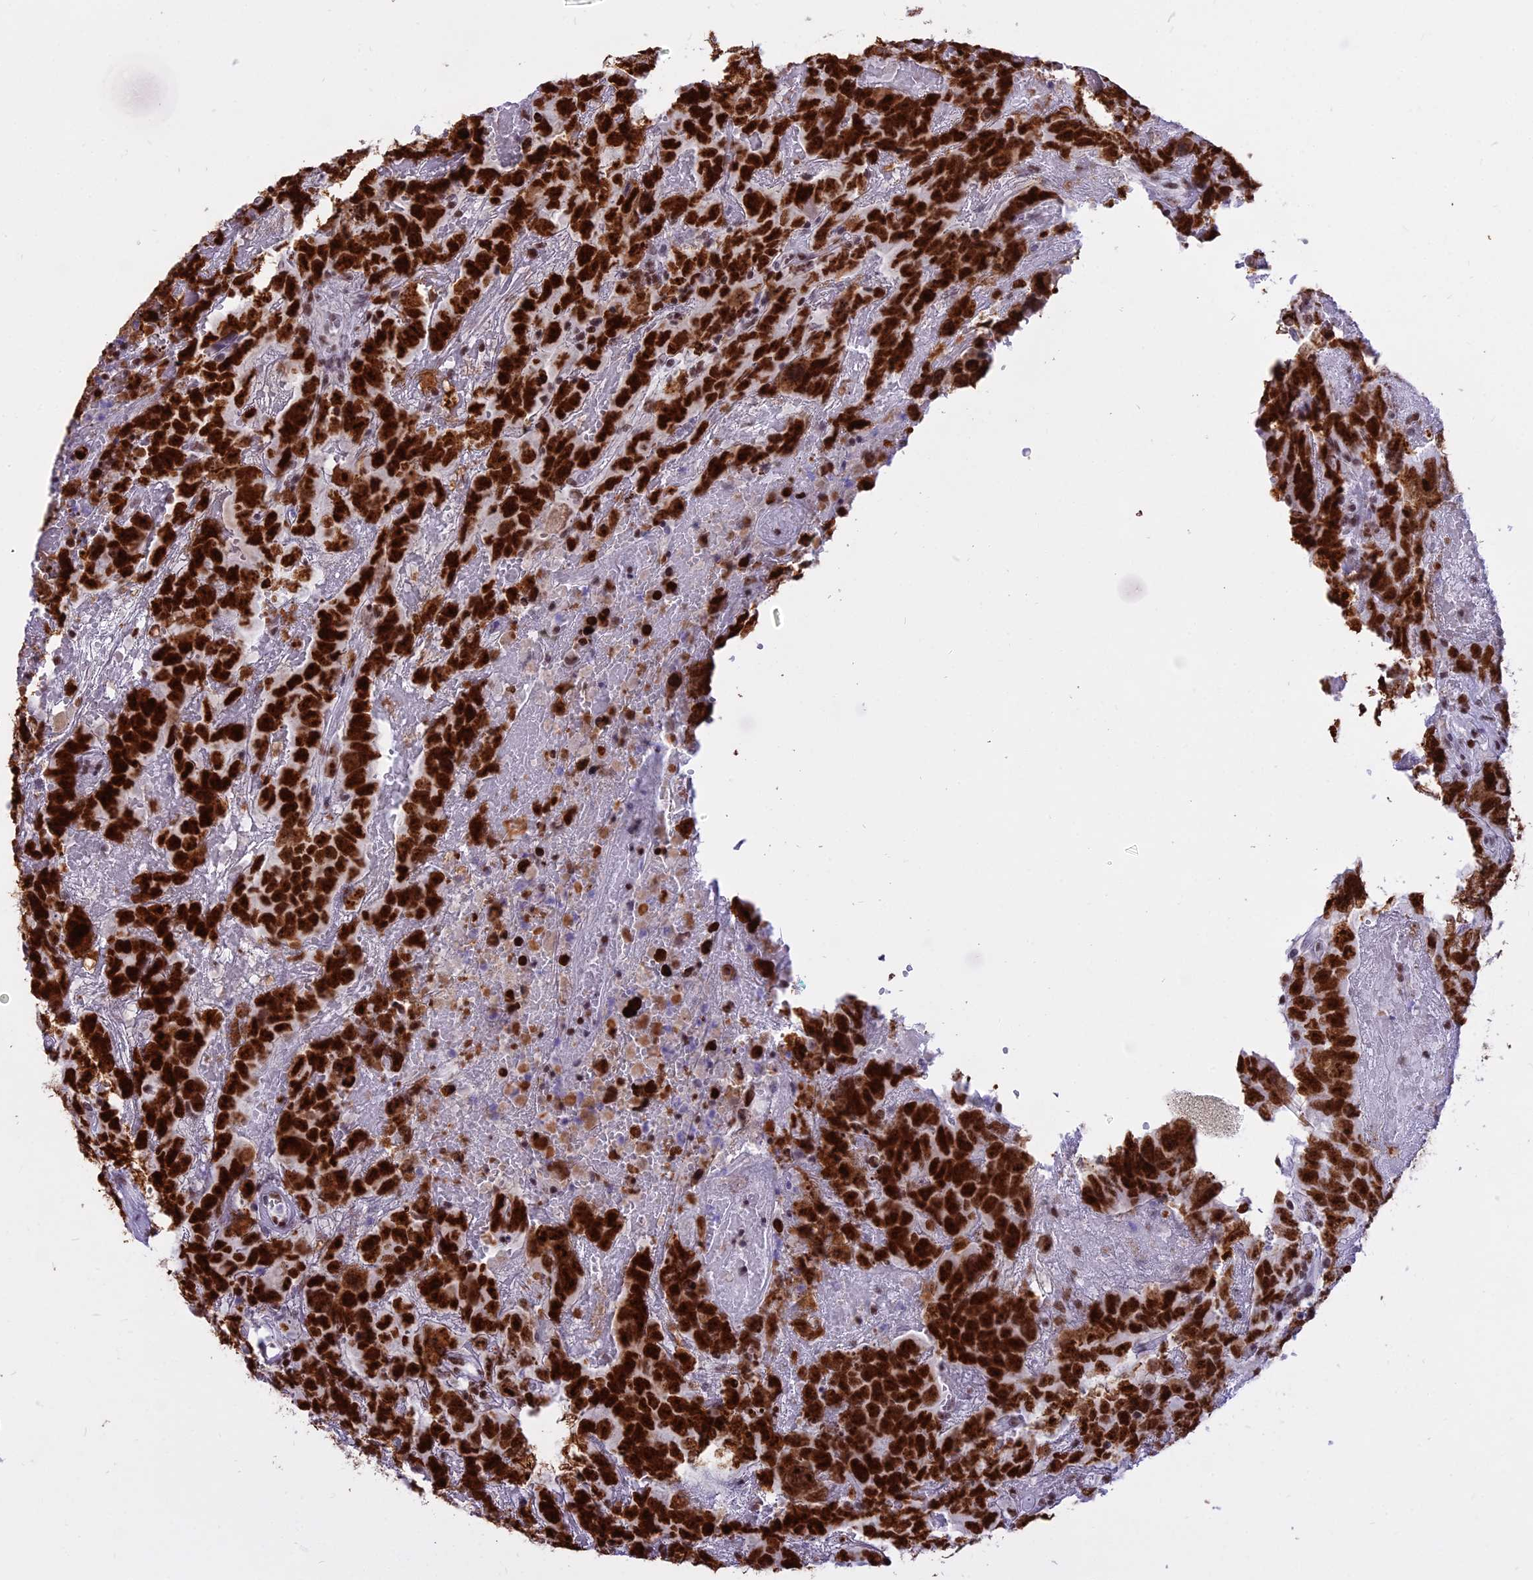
{"staining": {"intensity": "strong", "quantity": ">75%", "location": "nuclear"}, "tissue": "testis cancer", "cell_type": "Tumor cells", "image_type": "cancer", "snomed": [{"axis": "morphology", "description": "Carcinoma, Embryonal, NOS"}, {"axis": "topography", "description": "Testis"}], "caption": "A high amount of strong nuclear positivity is identified in approximately >75% of tumor cells in embryonal carcinoma (testis) tissue.", "gene": "PARP1", "patient": {"sex": "male", "age": 45}}